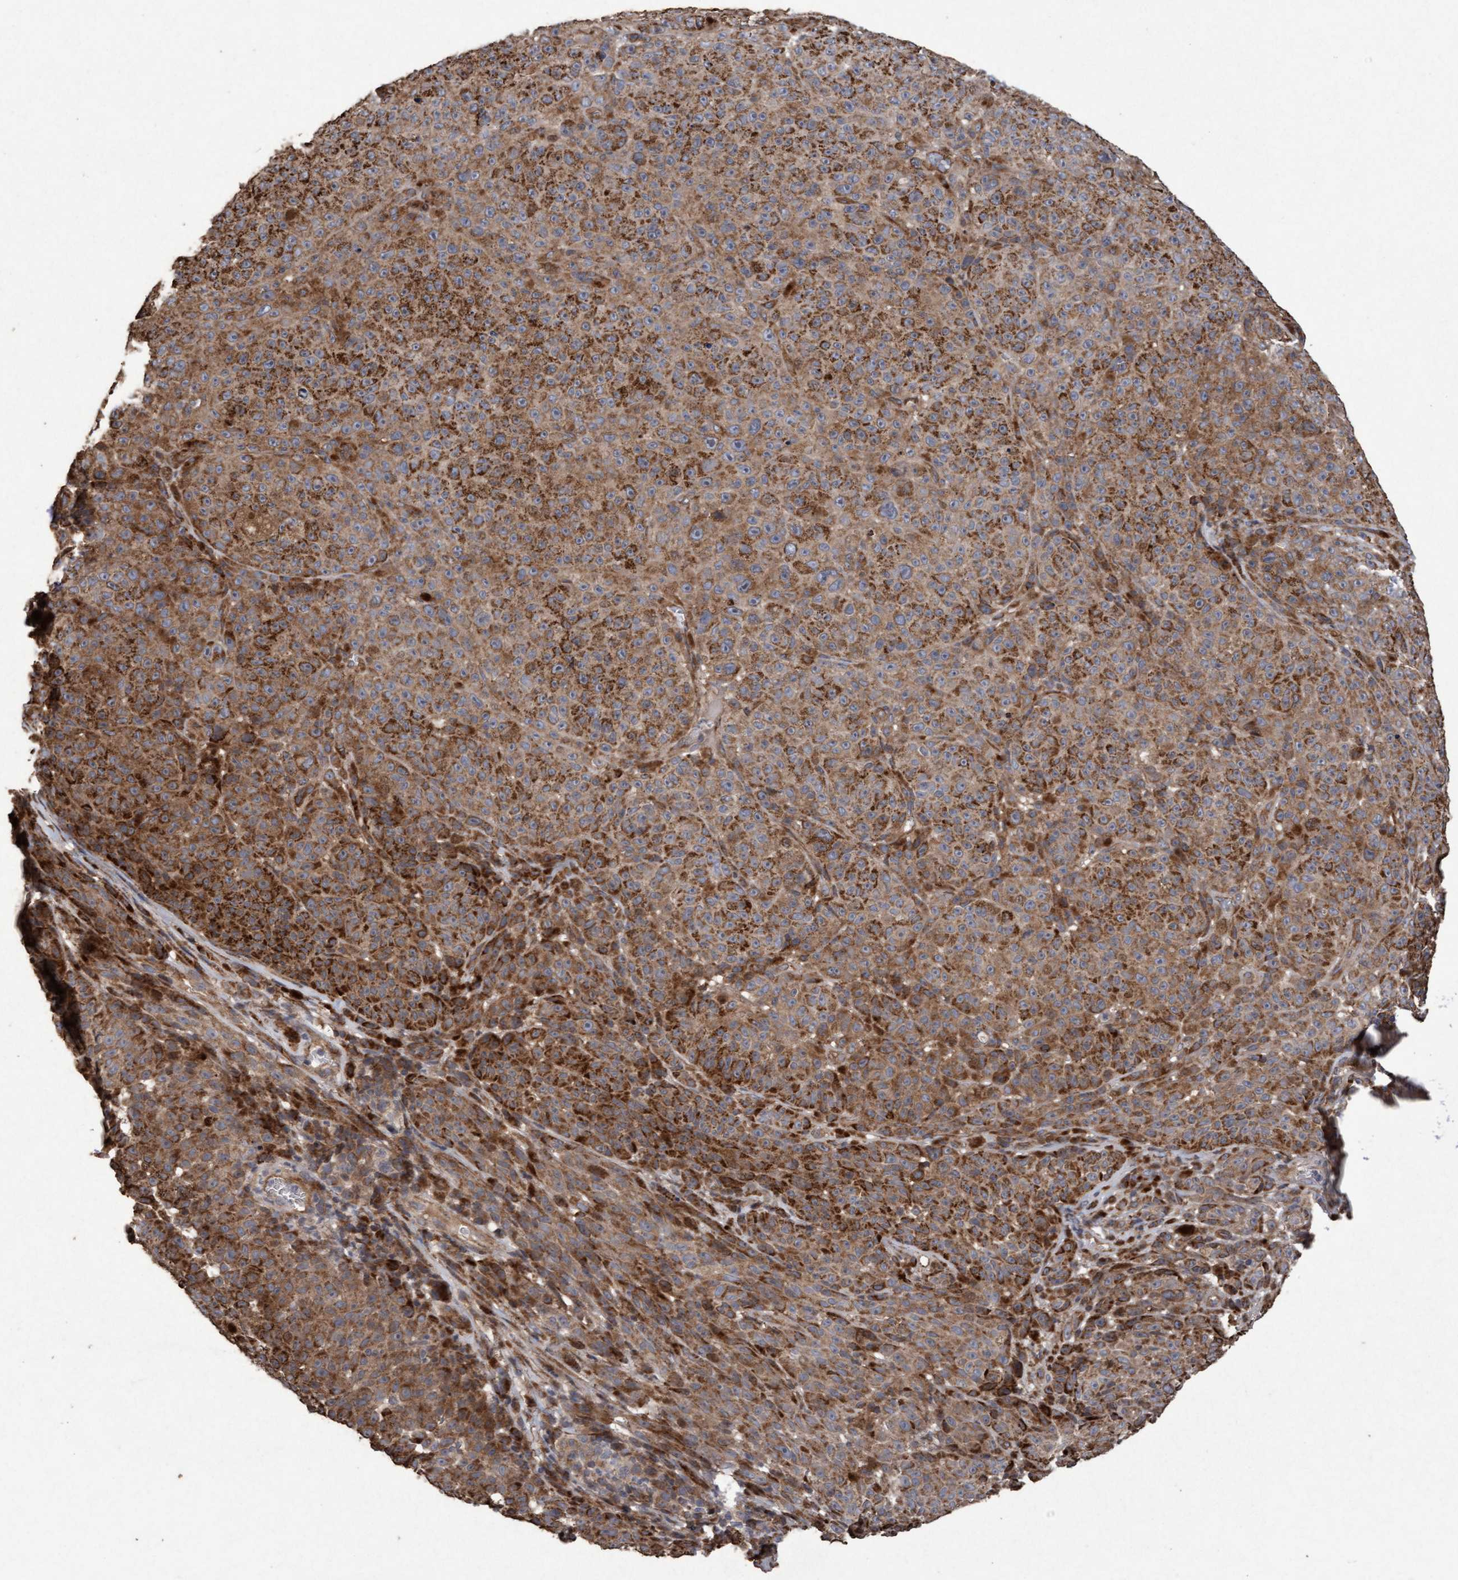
{"staining": {"intensity": "moderate", "quantity": ">75%", "location": "cytoplasmic/membranous"}, "tissue": "melanoma", "cell_type": "Tumor cells", "image_type": "cancer", "snomed": [{"axis": "morphology", "description": "Malignant melanoma, NOS"}, {"axis": "topography", "description": "Skin"}], "caption": "Moderate cytoplasmic/membranous protein staining is identified in approximately >75% of tumor cells in melanoma.", "gene": "OSBP2", "patient": {"sex": "female", "age": 82}}